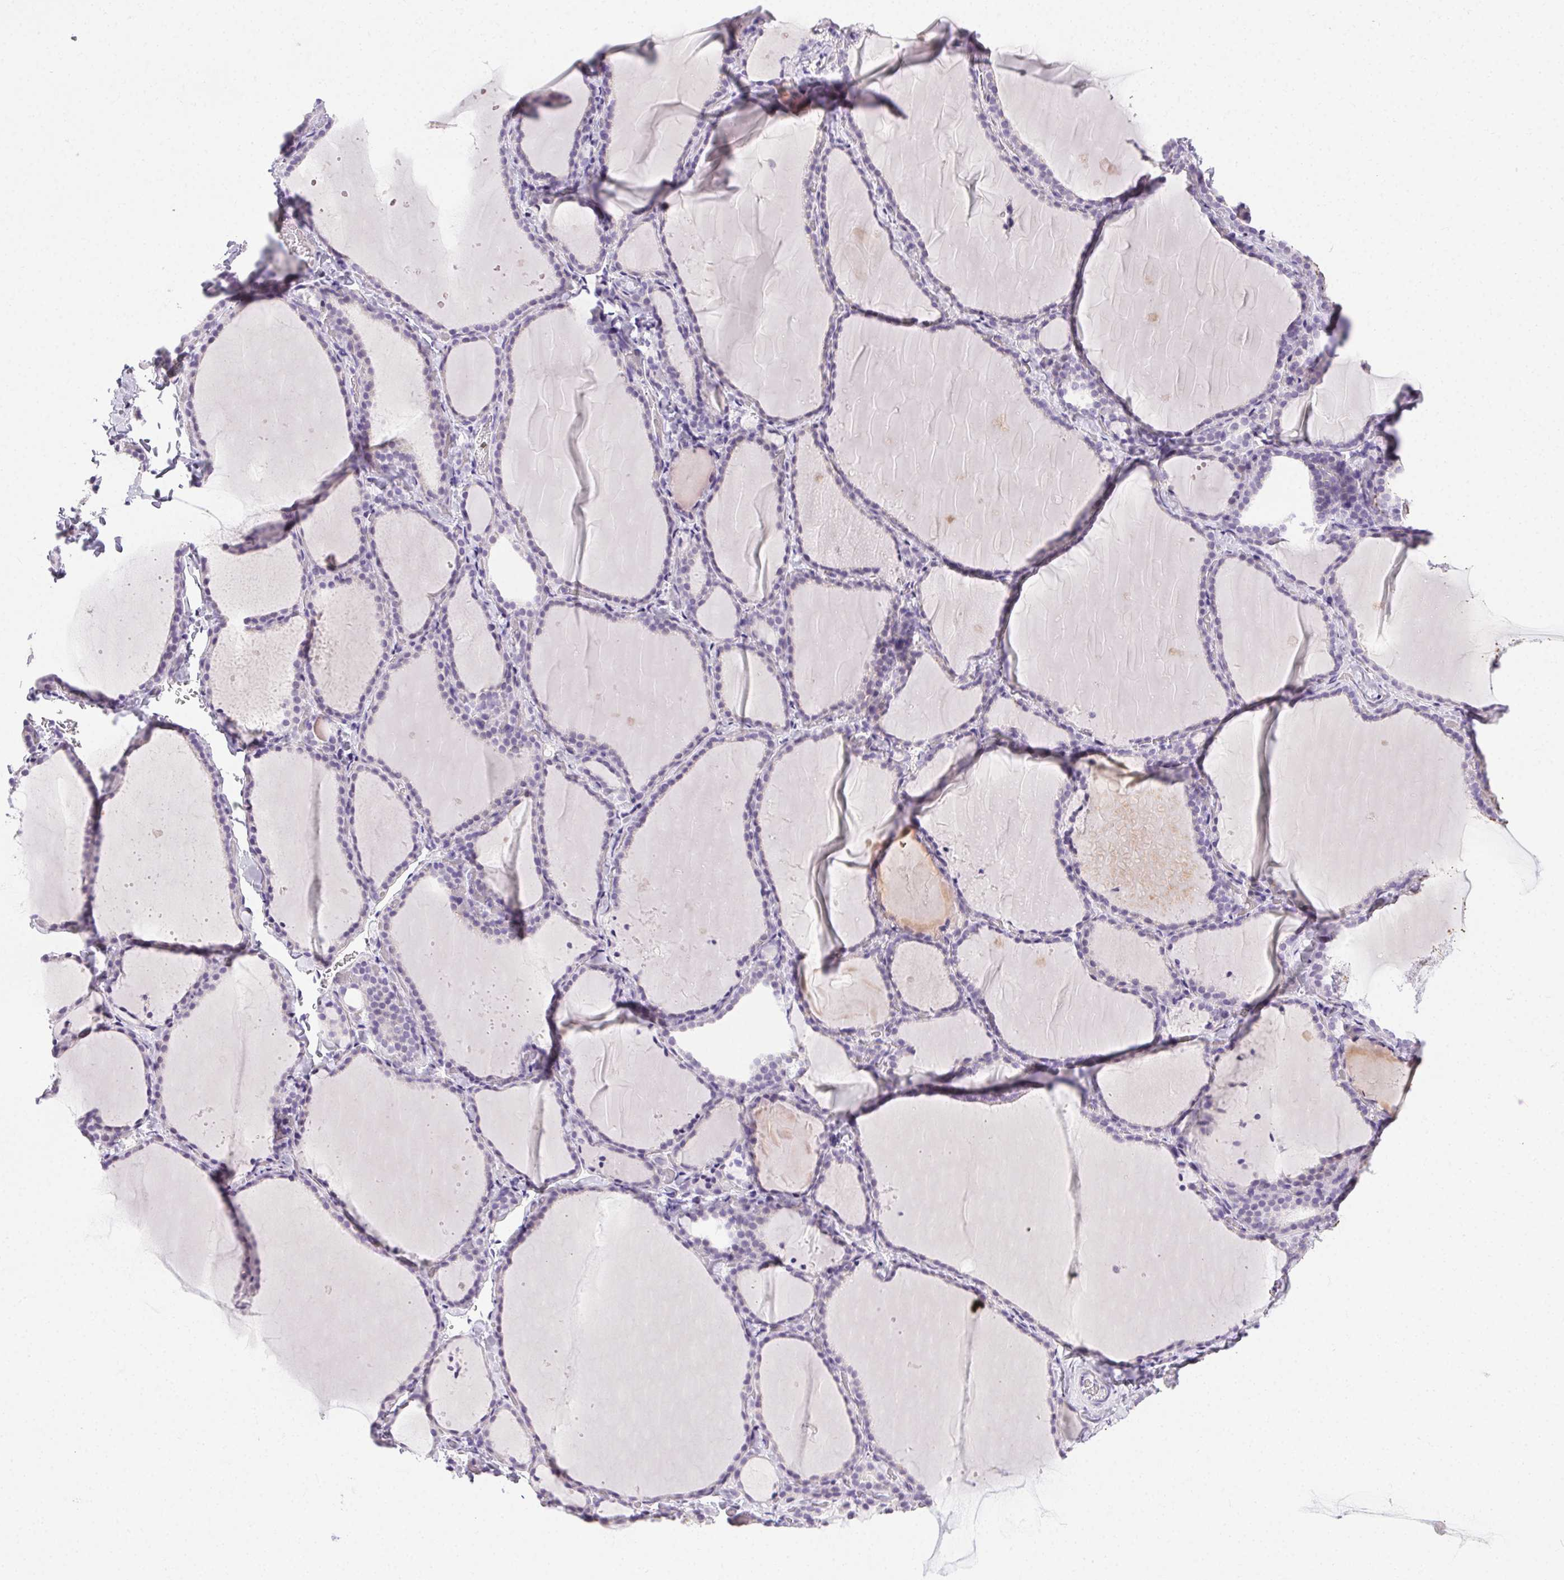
{"staining": {"intensity": "negative", "quantity": "none", "location": "none"}, "tissue": "thyroid gland", "cell_type": "Glandular cells", "image_type": "normal", "snomed": [{"axis": "morphology", "description": "Normal tissue, NOS"}, {"axis": "topography", "description": "Thyroid gland"}], "caption": "High power microscopy micrograph of an IHC photomicrograph of normal thyroid gland, revealing no significant staining in glandular cells. The staining was performed using DAB (3,3'-diaminobenzidine) to visualize the protein expression in brown, while the nuclei were stained in blue with hematoxylin (Magnification: 20x).", "gene": "C20orf85", "patient": {"sex": "female", "age": 22}}